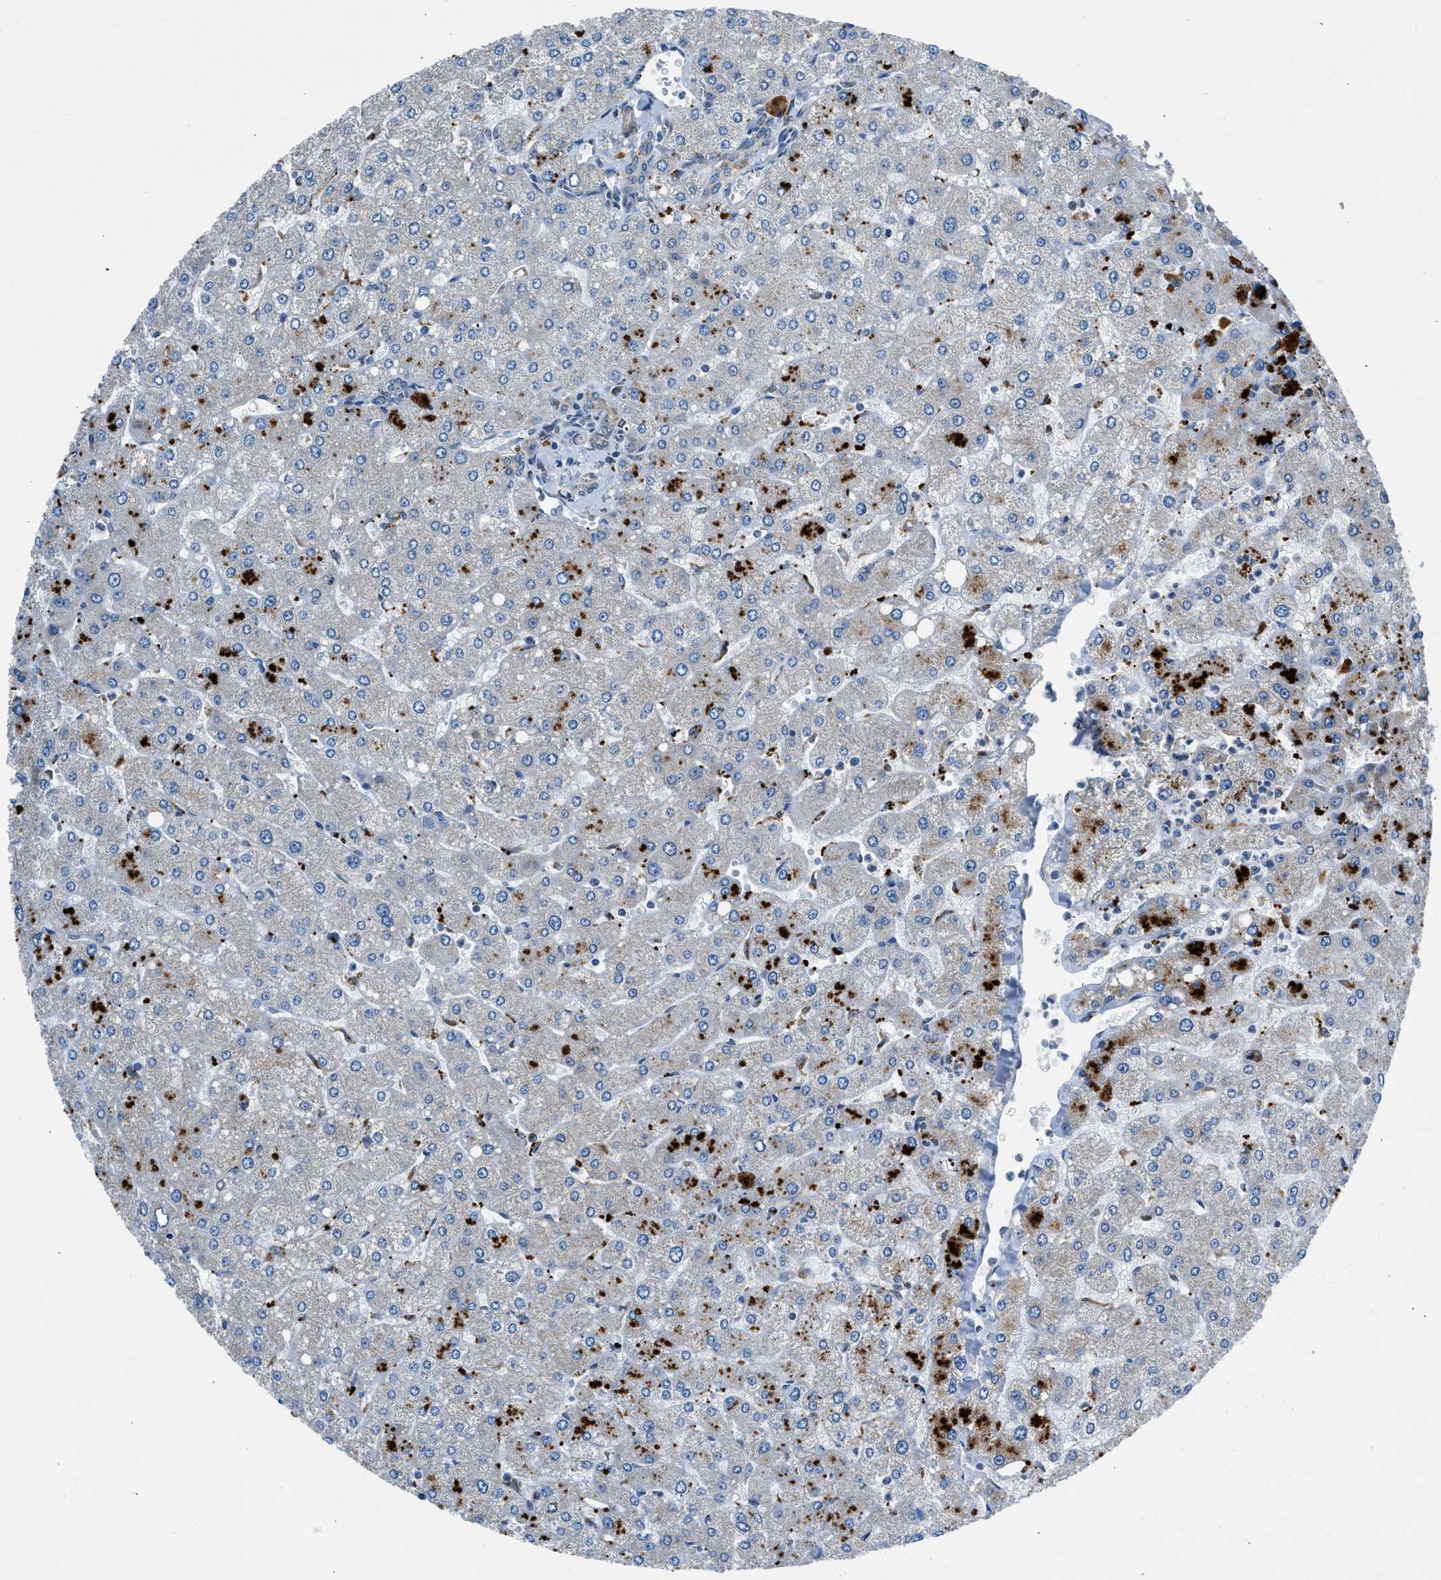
{"staining": {"intensity": "negative", "quantity": "none", "location": "none"}, "tissue": "liver", "cell_type": "Cholangiocytes", "image_type": "normal", "snomed": [{"axis": "morphology", "description": "Normal tissue, NOS"}, {"axis": "topography", "description": "Liver"}], "caption": "Cholangiocytes show no significant expression in normal liver. (Stains: DAB (3,3'-diaminobenzidine) IHC with hematoxylin counter stain, Microscopy: brightfield microscopy at high magnification).", "gene": "LMBR1", "patient": {"sex": "male", "age": 55}}